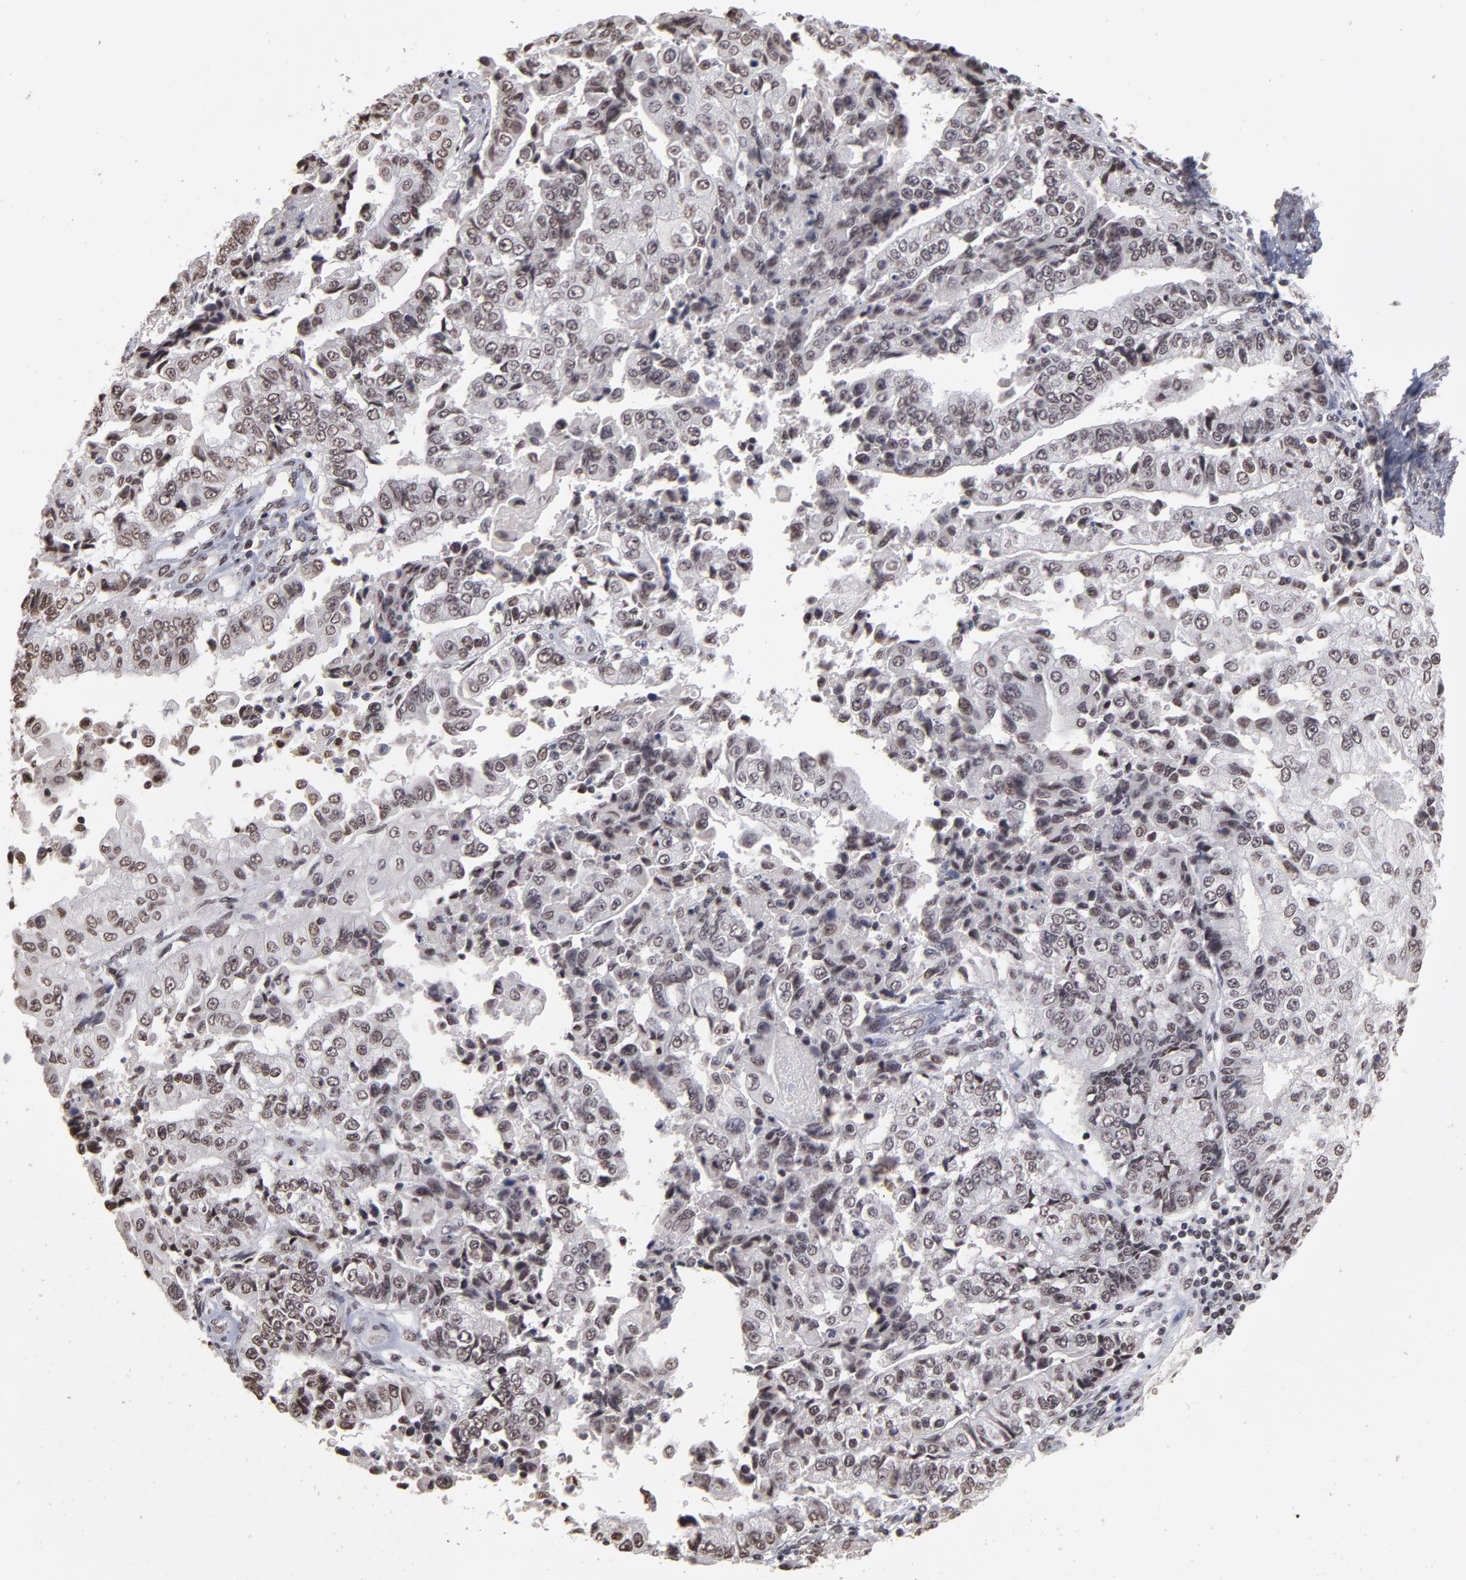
{"staining": {"intensity": "negative", "quantity": "none", "location": "none"}, "tissue": "endometrial cancer", "cell_type": "Tumor cells", "image_type": "cancer", "snomed": [{"axis": "morphology", "description": "Adenocarcinoma, NOS"}, {"axis": "topography", "description": "Endometrium"}], "caption": "IHC of human adenocarcinoma (endometrial) reveals no staining in tumor cells.", "gene": "ZNF3", "patient": {"sex": "female", "age": 75}}